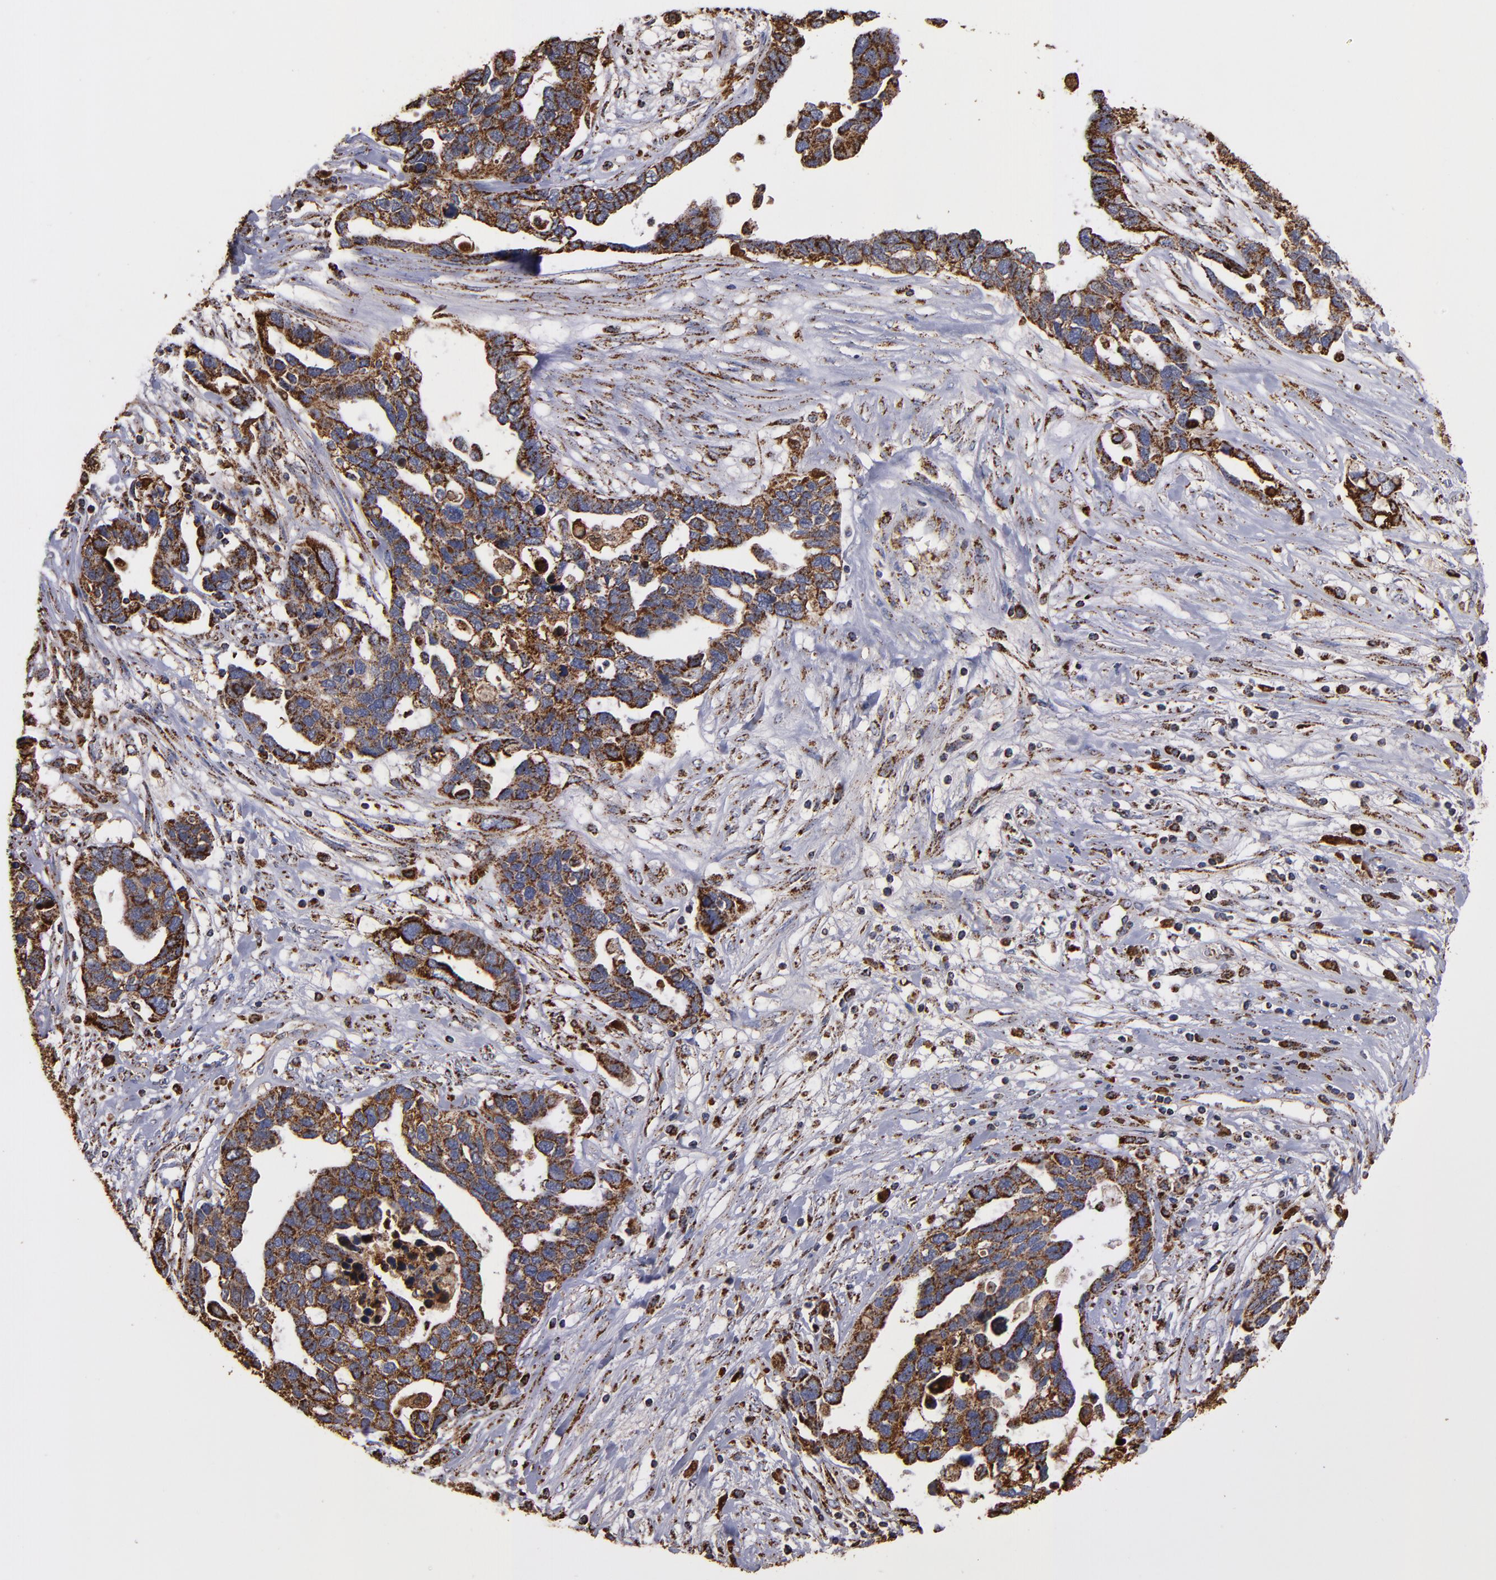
{"staining": {"intensity": "strong", "quantity": ">75%", "location": "cytoplasmic/membranous"}, "tissue": "ovarian cancer", "cell_type": "Tumor cells", "image_type": "cancer", "snomed": [{"axis": "morphology", "description": "Cystadenocarcinoma, serous, NOS"}, {"axis": "topography", "description": "Ovary"}], "caption": "Brown immunohistochemical staining in ovarian cancer shows strong cytoplasmic/membranous expression in about >75% of tumor cells.", "gene": "SOD2", "patient": {"sex": "female", "age": 54}}